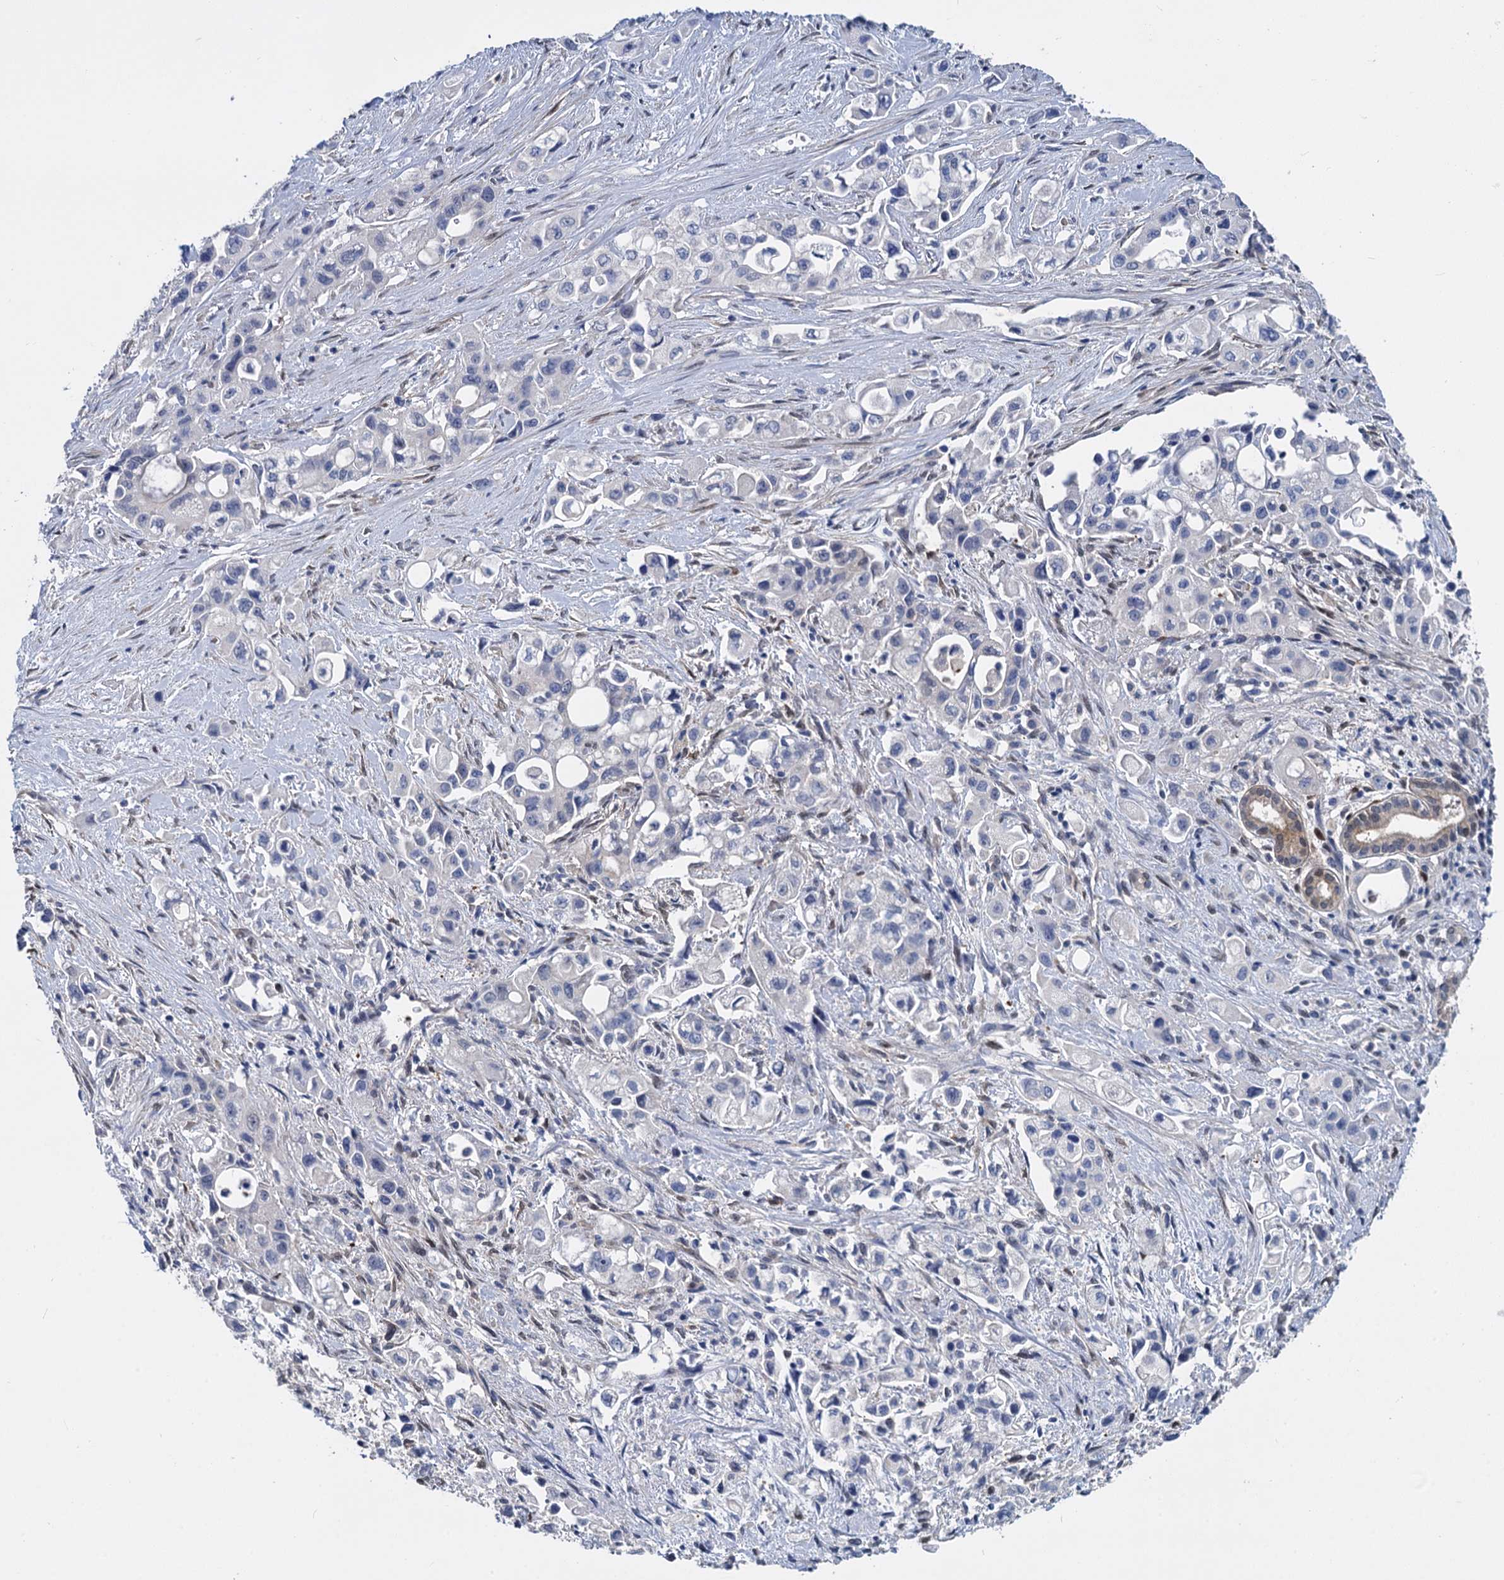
{"staining": {"intensity": "negative", "quantity": "none", "location": "none"}, "tissue": "pancreatic cancer", "cell_type": "Tumor cells", "image_type": "cancer", "snomed": [{"axis": "morphology", "description": "Adenocarcinoma, NOS"}, {"axis": "topography", "description": "Pancreas"}], "caption": "IHC of pancreatic cancer displays no staining in tumor cells. (Brightfield microscopy of DAB immunohistochemistry at high magnification).", "gene": "GSTM3", "patient": {"sex": "female", "age": 66}}